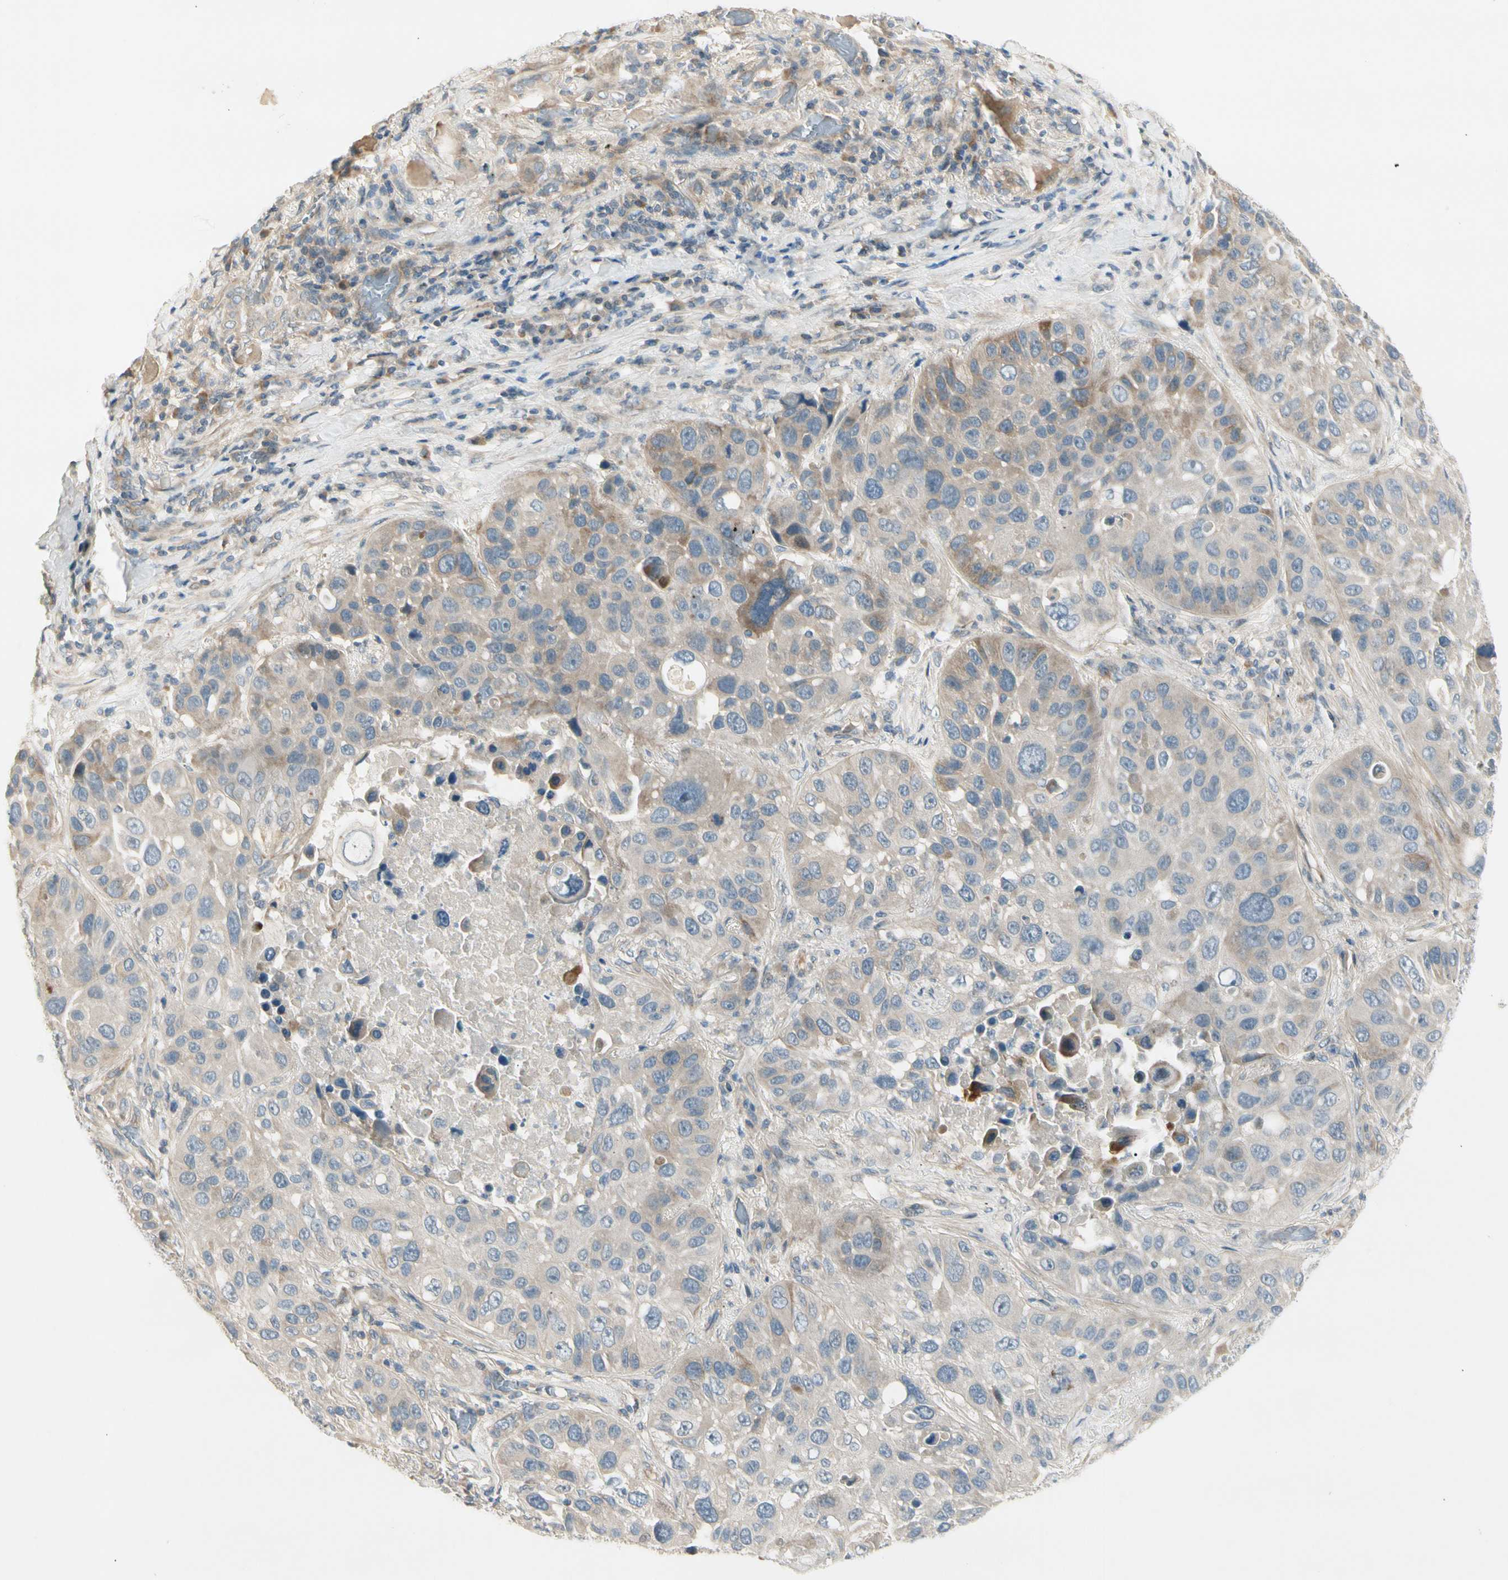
{"staining": {"intensity": "weak", "quantity": "<25%", "location": "cytoplasmic/membranous"}, "tissue": "lung cancer", "cell_type": "Tumor cells", "image_type": "cancer", "snomed": [{"axis": "morphology", "description": "Squamous cell carcinoma, NOS"}, {"axis": "topography", "description": "Lung"}], "caption": "IHC photomicrograph of human lung squamous cell carcinoma stained for a protein (brown), which demonstrates no staining in tumor cells. (Stains: DAB (3,3'-diaminobenzidine) immunohistochemistry (IHC) with hematoxylin counter stain, Microscopy: brightfield microscopy at high magnification).", "gene": "ADGRA3", "patient": {"sex": "male", "age": 57}}